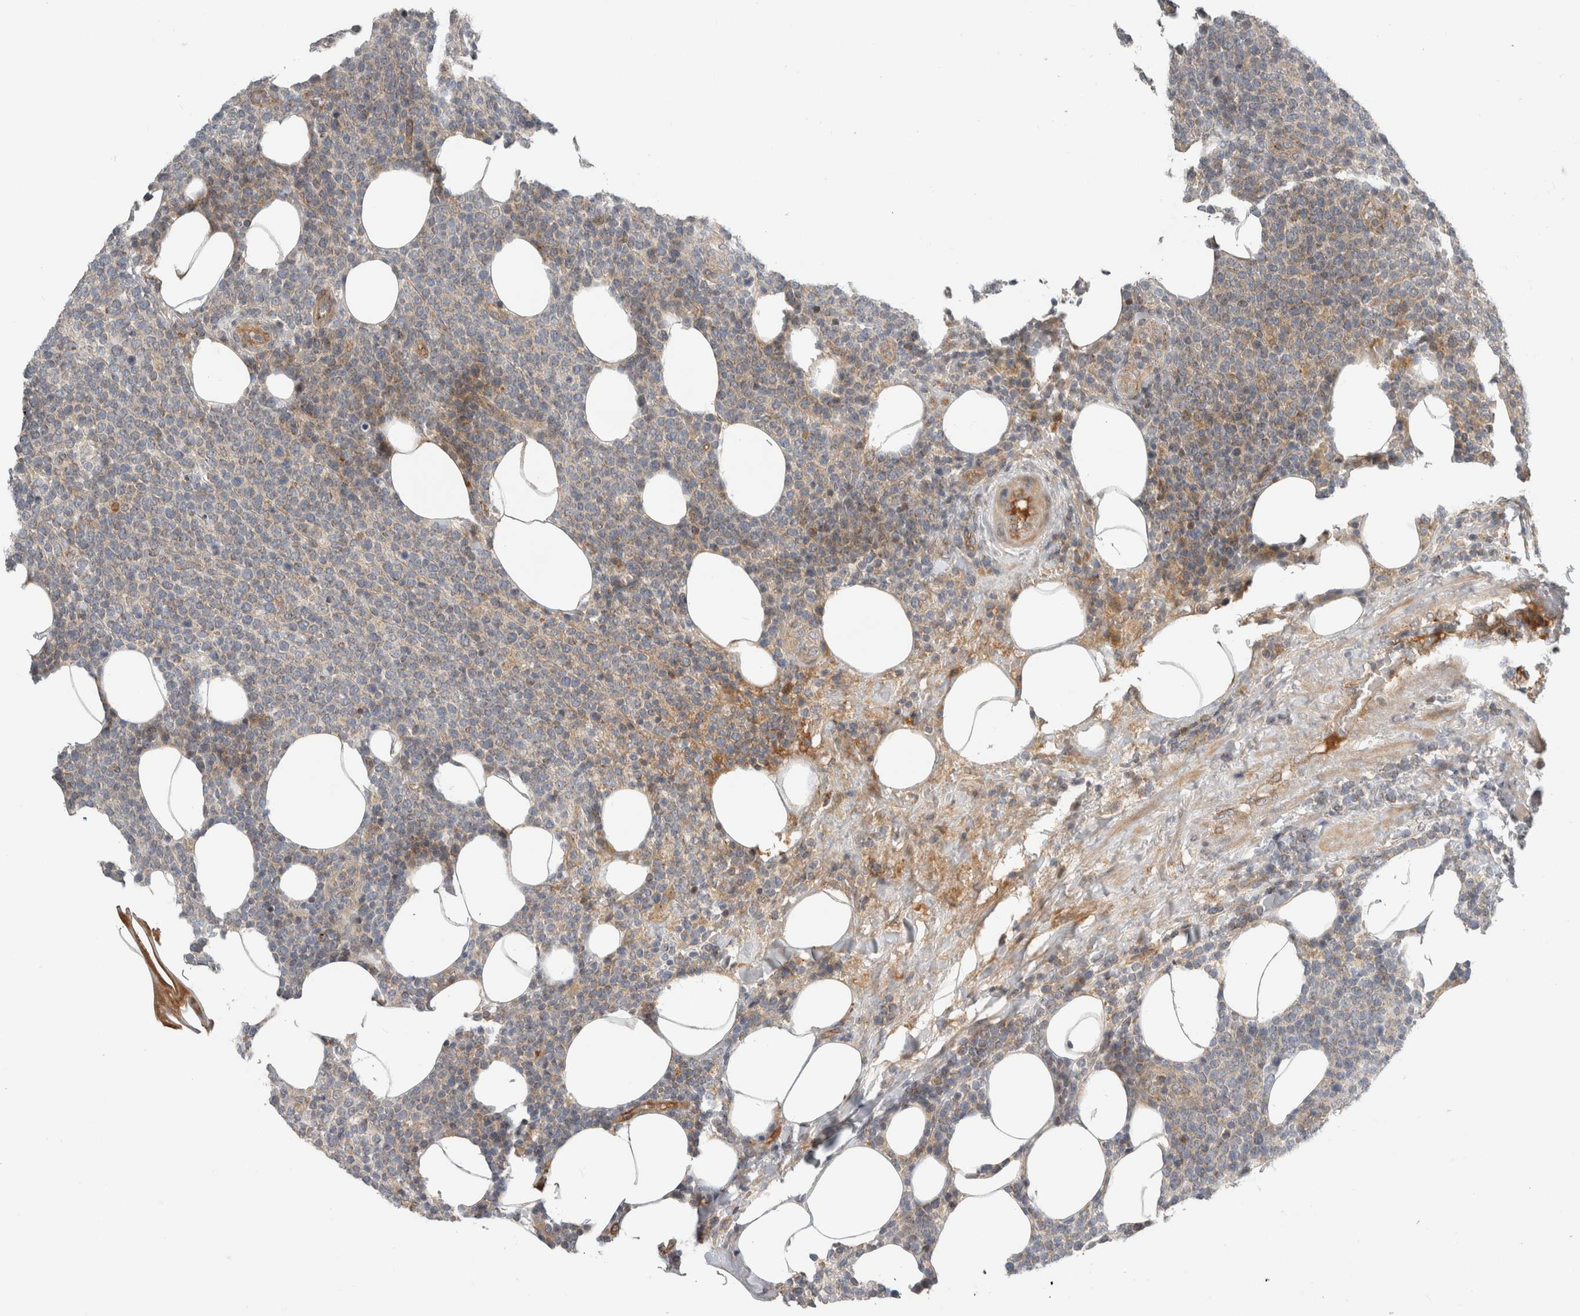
{"staining": {"intensity": "weak", "quantity": "<25%", "location": "cytoplasmic/membranous"}, "tissue": "lymphoma", "cell_type": "Tumor cells", "image_type": "cancer", "snomed": [{"axis": "morphology", "description": "Malignant lymphoma, non-Hodgkin's type, High grade"}, {"axis": "topography", "description": "Lymph node"}], "caption": "This is a image of IHC staining of high-grade malignant lymphoma, non-Hodgkin's type, which shows no positivity in tumor cells.", "gene": "KPNA5", "patient": {"sex": "male", "age": 61}}